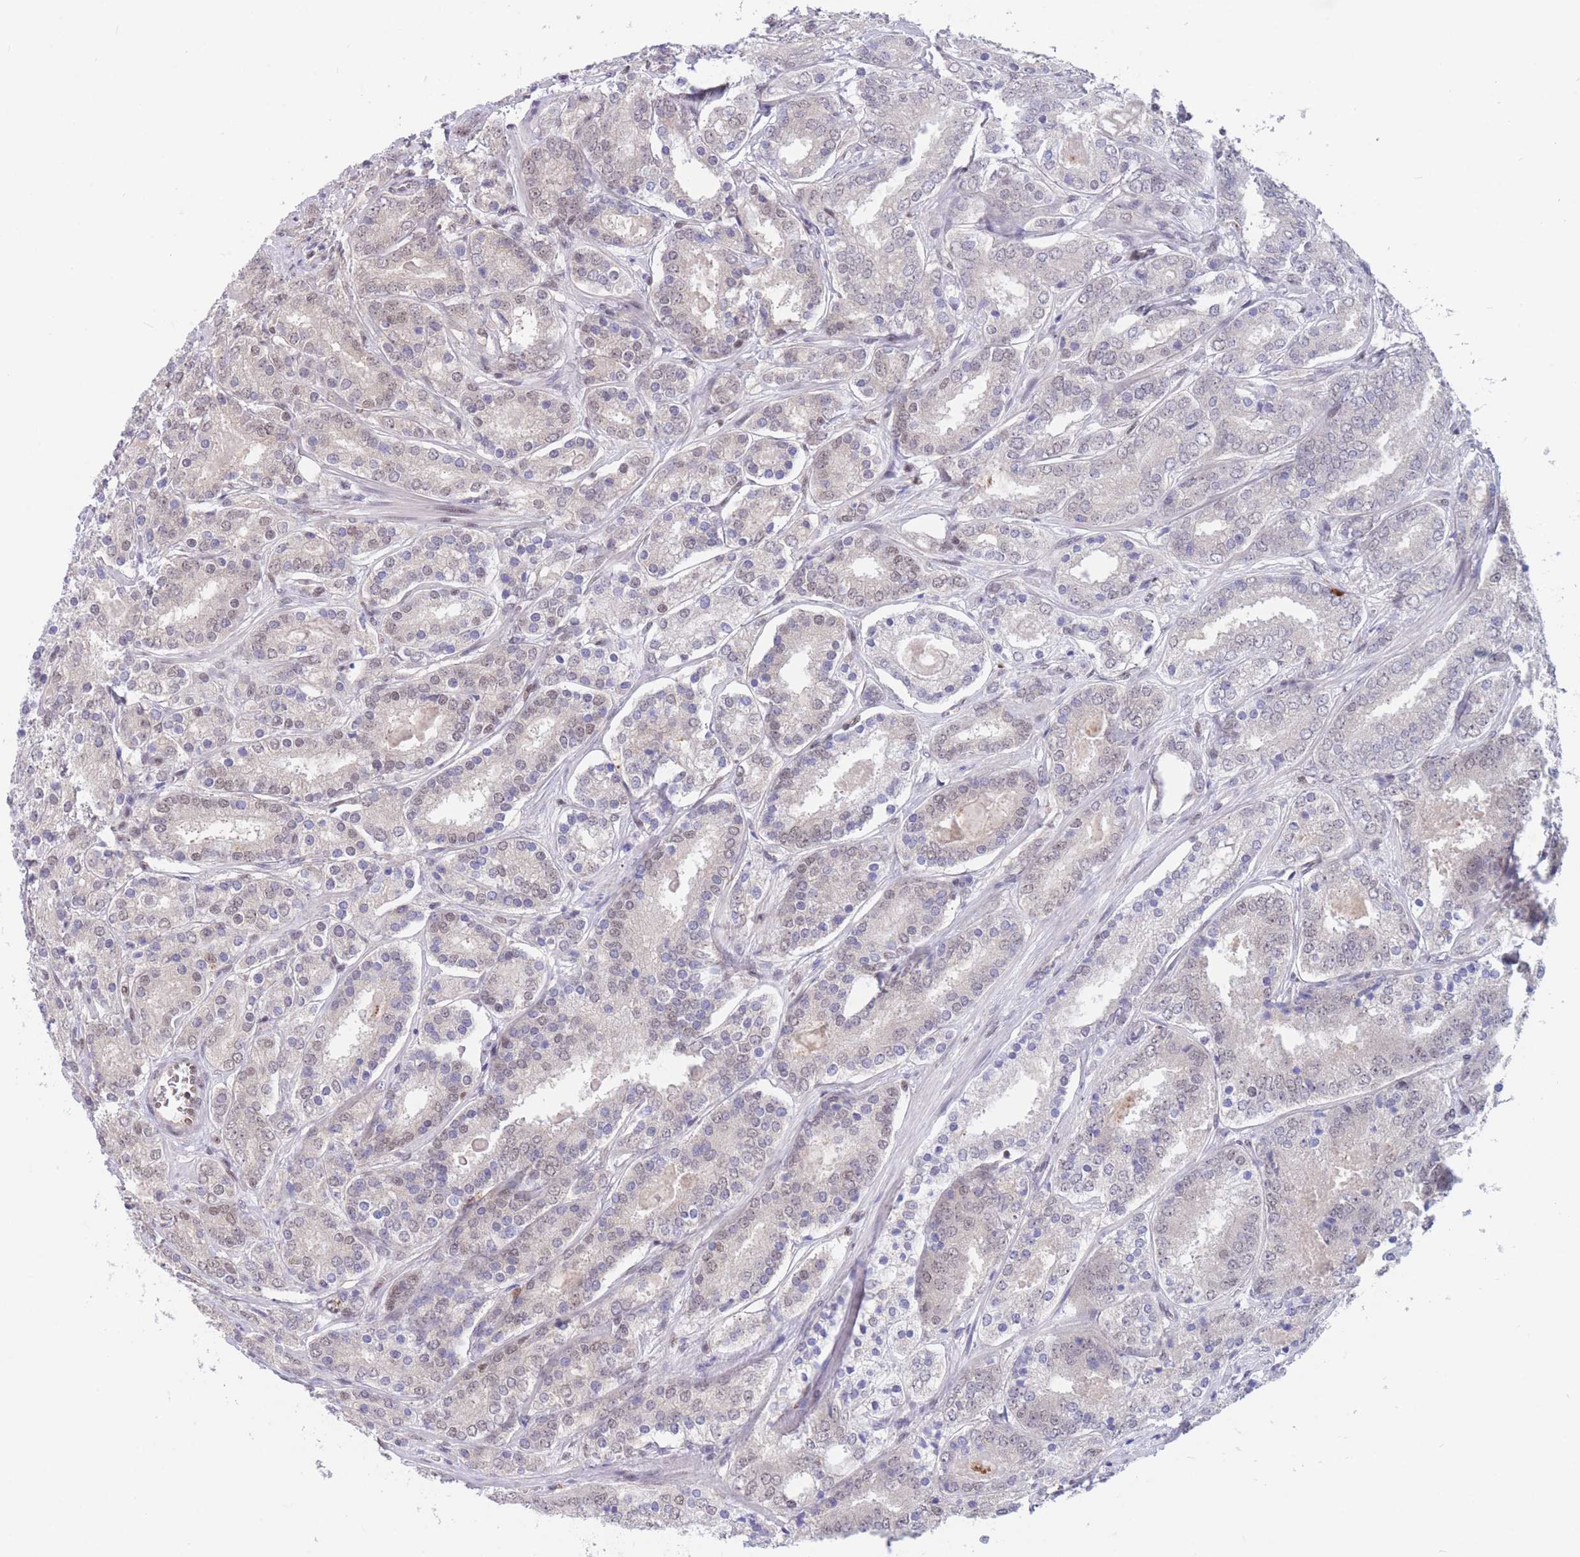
{"staining": {"intensity": "moderate", "quantity": "25%-75%", "location": "nuclear"}, "tissue": "prostate cancer", "cell_type": "Tumor cells", "image_type": "cancer", "snomed": [{"axis": "morphology", "description": "Adenocarcinoma, High grade"}, {"axis": "topography", "description": "Prostate"}], "caption": "Immunohistochemical staining of prostate cancer reveals moderate nuclear protein expression in approximately 25%-75% of tumor cells.", "gene": "SMAD9", "patient": {"sex": "male", "age": 63}}